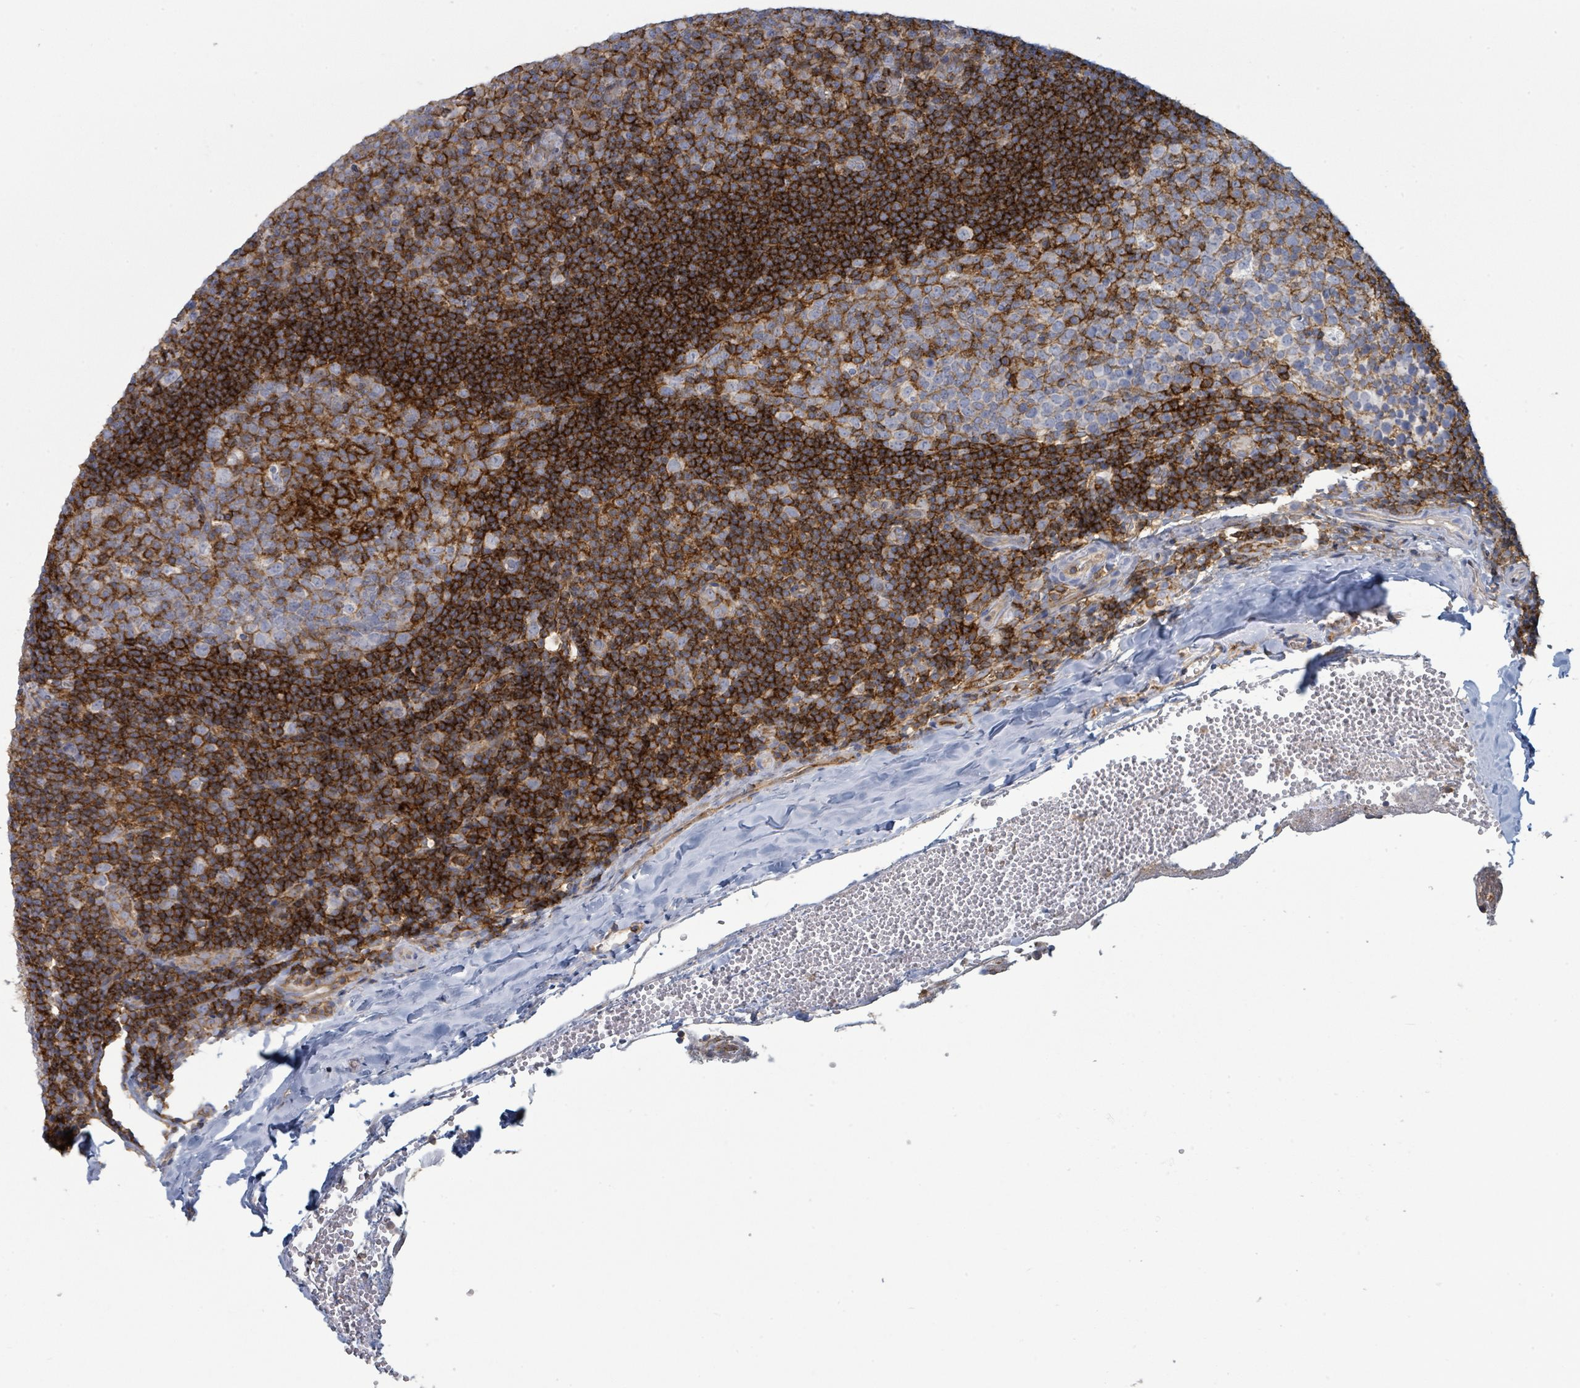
{"staining": {"intensity": "strong", "quantity": "<25%", "location": "cytoplasmic/membranous"}, "tissue": "tonsil", "cell_type": "Germinal center cells", "image_type": "normal", "snomed": [{"axis": "morphology", "description": "Normal tissue, NOS"}, {"axis": "topography", "description": "Tonsil"}], "caption": "The histopathology image shows immunohistochemical staining of benign tonsil. There is strong cytoplasmic/membranous expression is appreciated in about <25% of germinal center cells. (DAB IHC with brightfield microscopy, high magnification).", "gene": "TNFRSF14", "patient": {"sex": "male", "age": 17}}